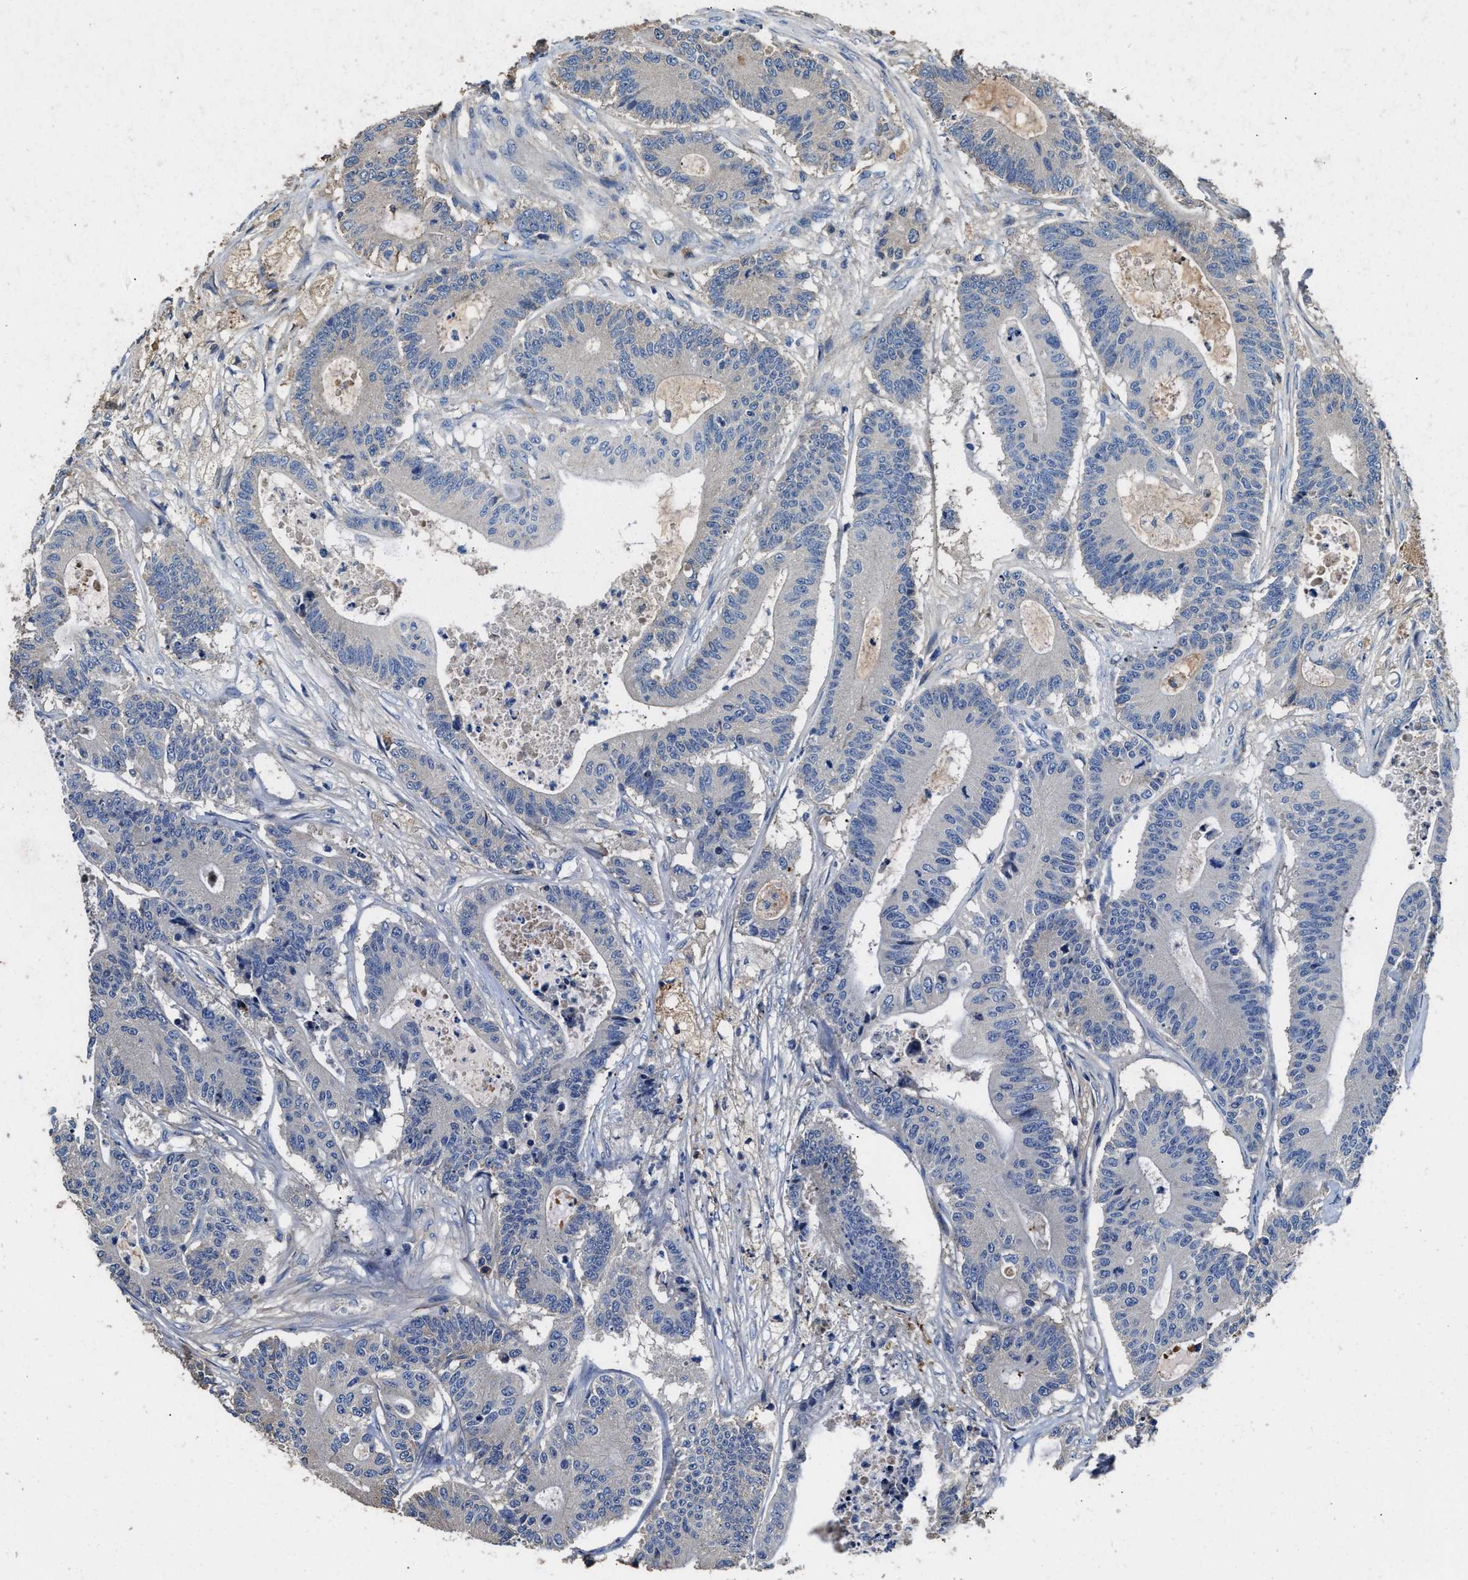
{"staining": {"intensity": "negative", "quantity": "none", "location": "none"}, "tissue": "colorectal cancer", "cell_type": "Tumor cells", "image_type": "cancer", "snomed": [{"axis": "morphology", "description": "Adenocarcinoma, NOS"}, {"axis": "topography", "description": "Colon"}], "caption": "A photomicrograph of human colorectal cancer (adenocarcinoma) is negative for staining in tumor cells.", "gene": "C3", "patient": {"sex": "female", "age": 84}}